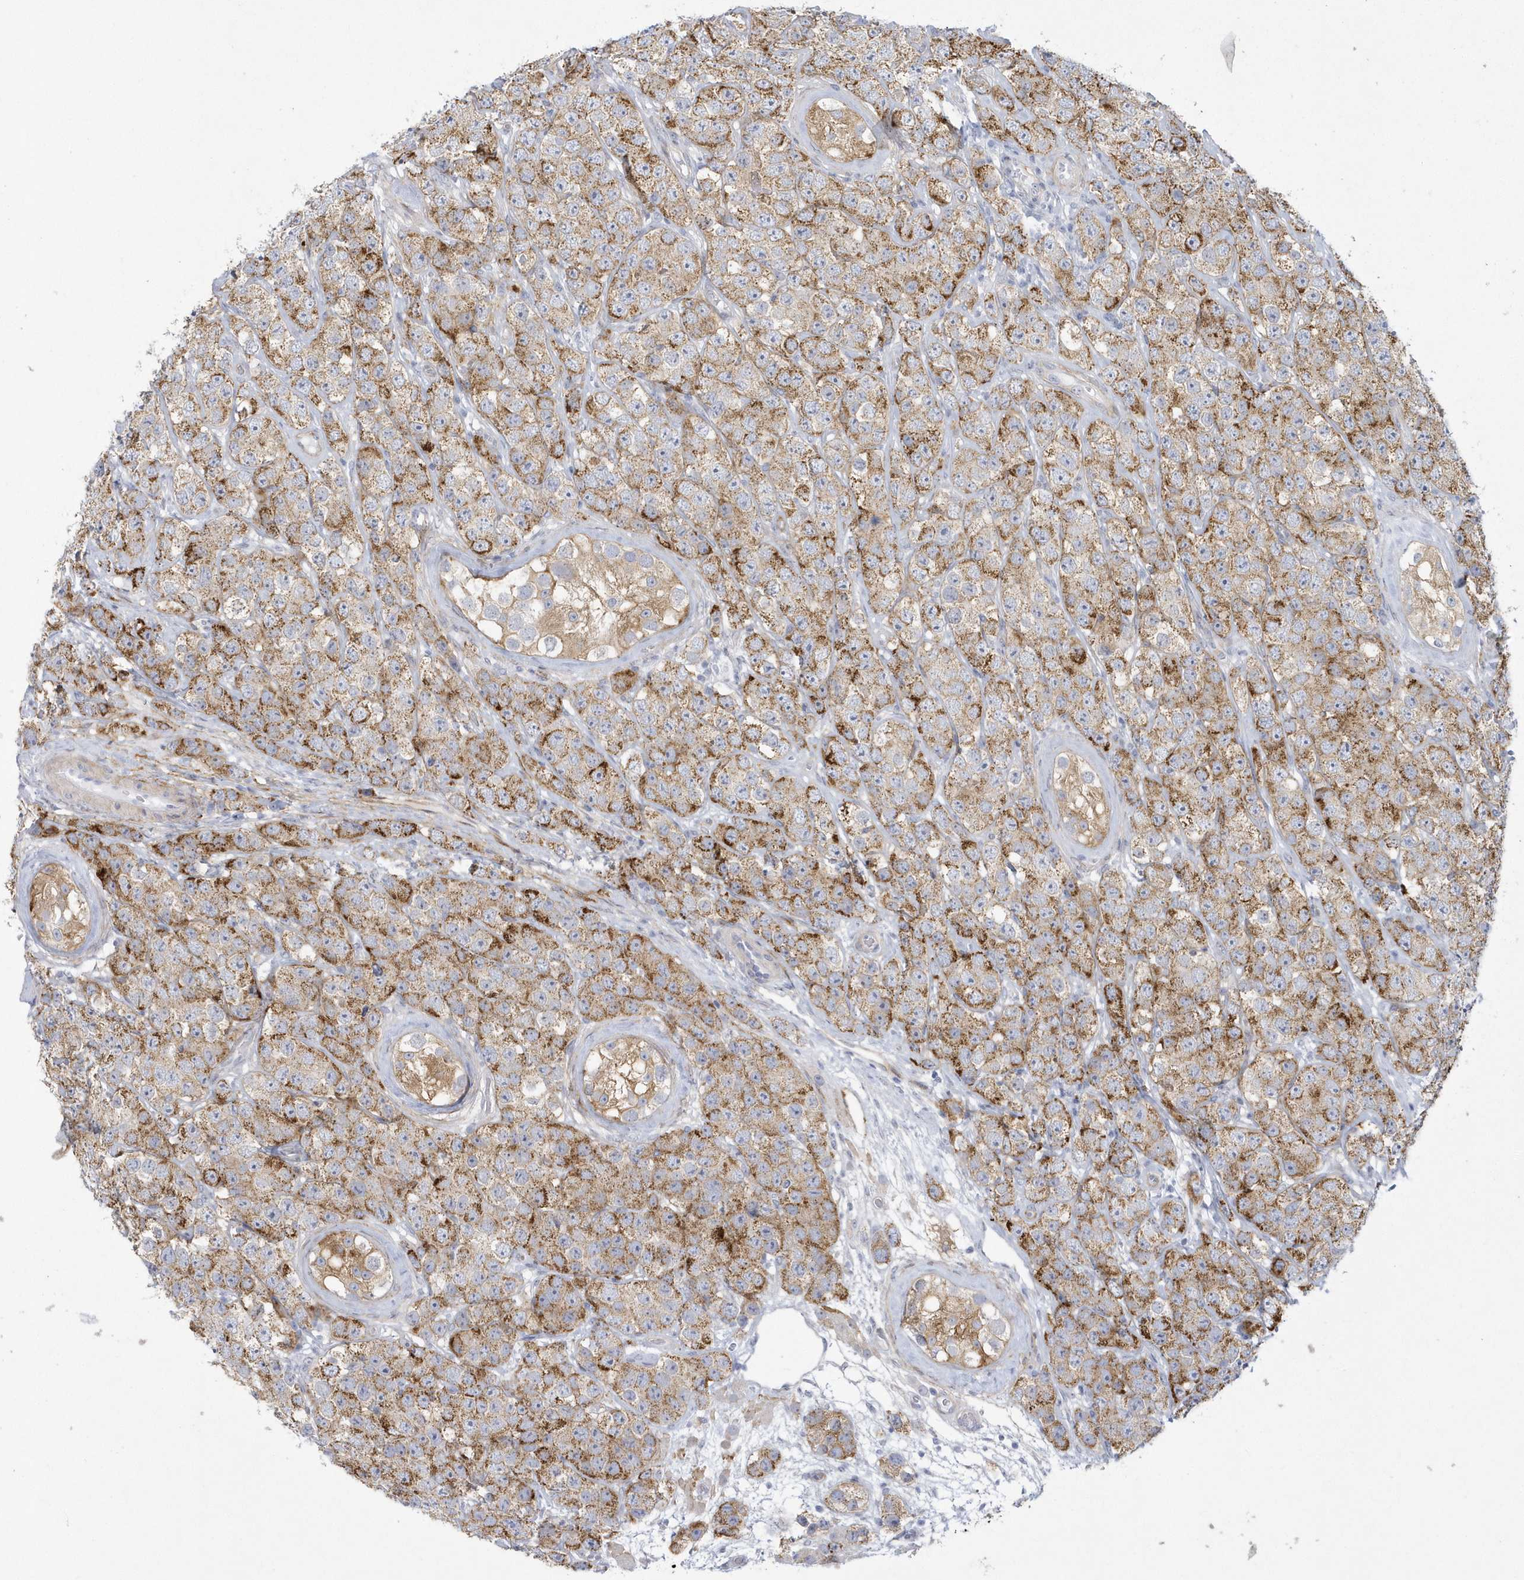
{"staining": {"intensity": "strong", "quantity": ">75%", "location": "cytoplasmic/membranous"}, "tissue": "testis cancer", "cell_type": "Tumor cells", "image_type": "cancer", "snomed": [{"axis": "morphology", "description": "Seminoma, NOS"}, {"axis": "topography", "description": "Testis"}], "caption": "Protein staining of testis cancer (seminoma) tissue shows strong cytoplasmic/membranous expression in approximately >75% of tumor cells.", "gene": "WDR27", "patient": {"sex": "male", "age": 28}}